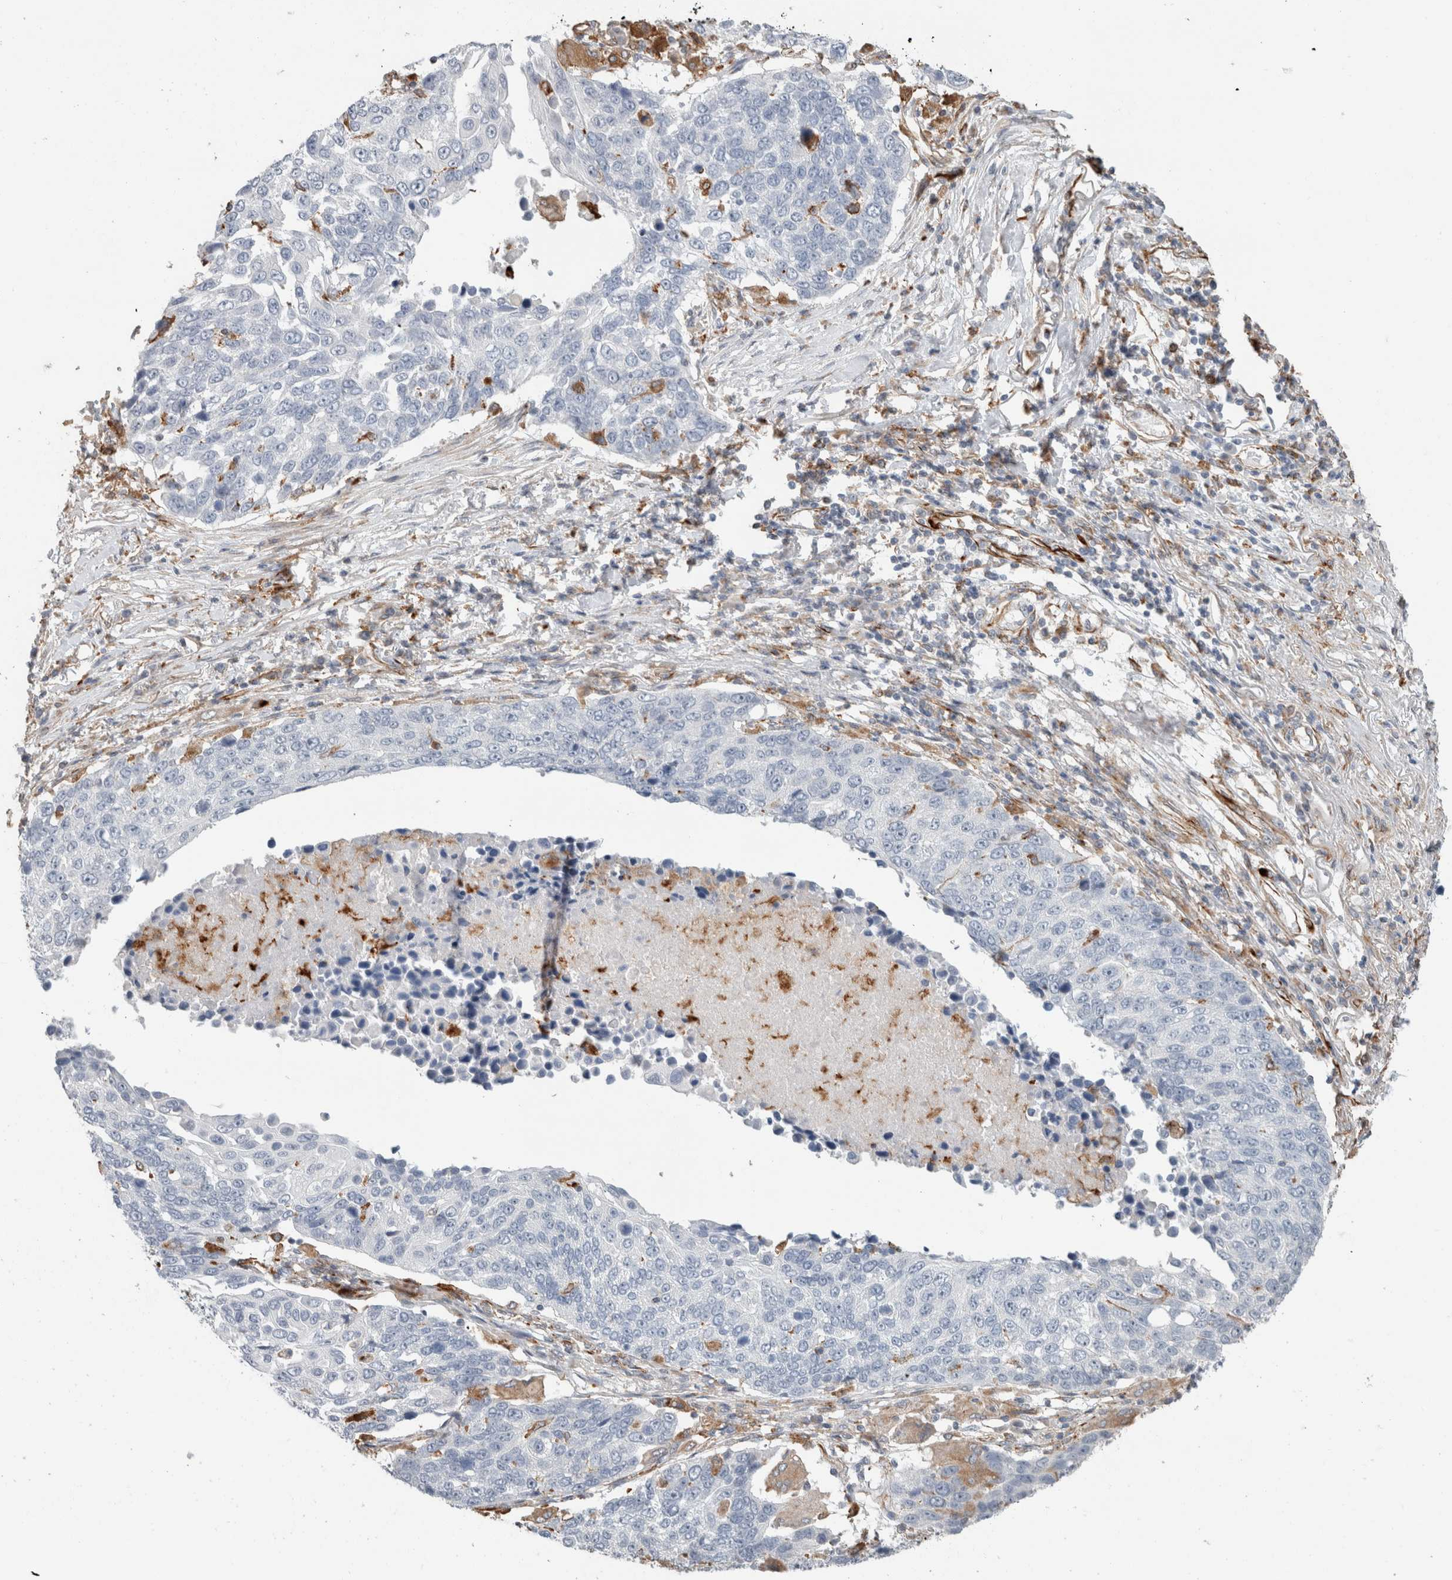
{"staining": {"intensity": "negative", "quantity": "none", "location": "none"}, "tissue": "lung cancer", "cell_type": "Tumor cells", "image_type": "cancer", "snomed": [{"axis": "morphology", "description": "Squamous cell carcinoma, NOS"}, {"axis": "topography", "description": "Lung"}], "caption": "The micrograph exhibits no staining of tumor cells in lung cancer (squamous cell carcinoma).", "gene": "LY86", "patient": {"sex": "male", "age": 66}}